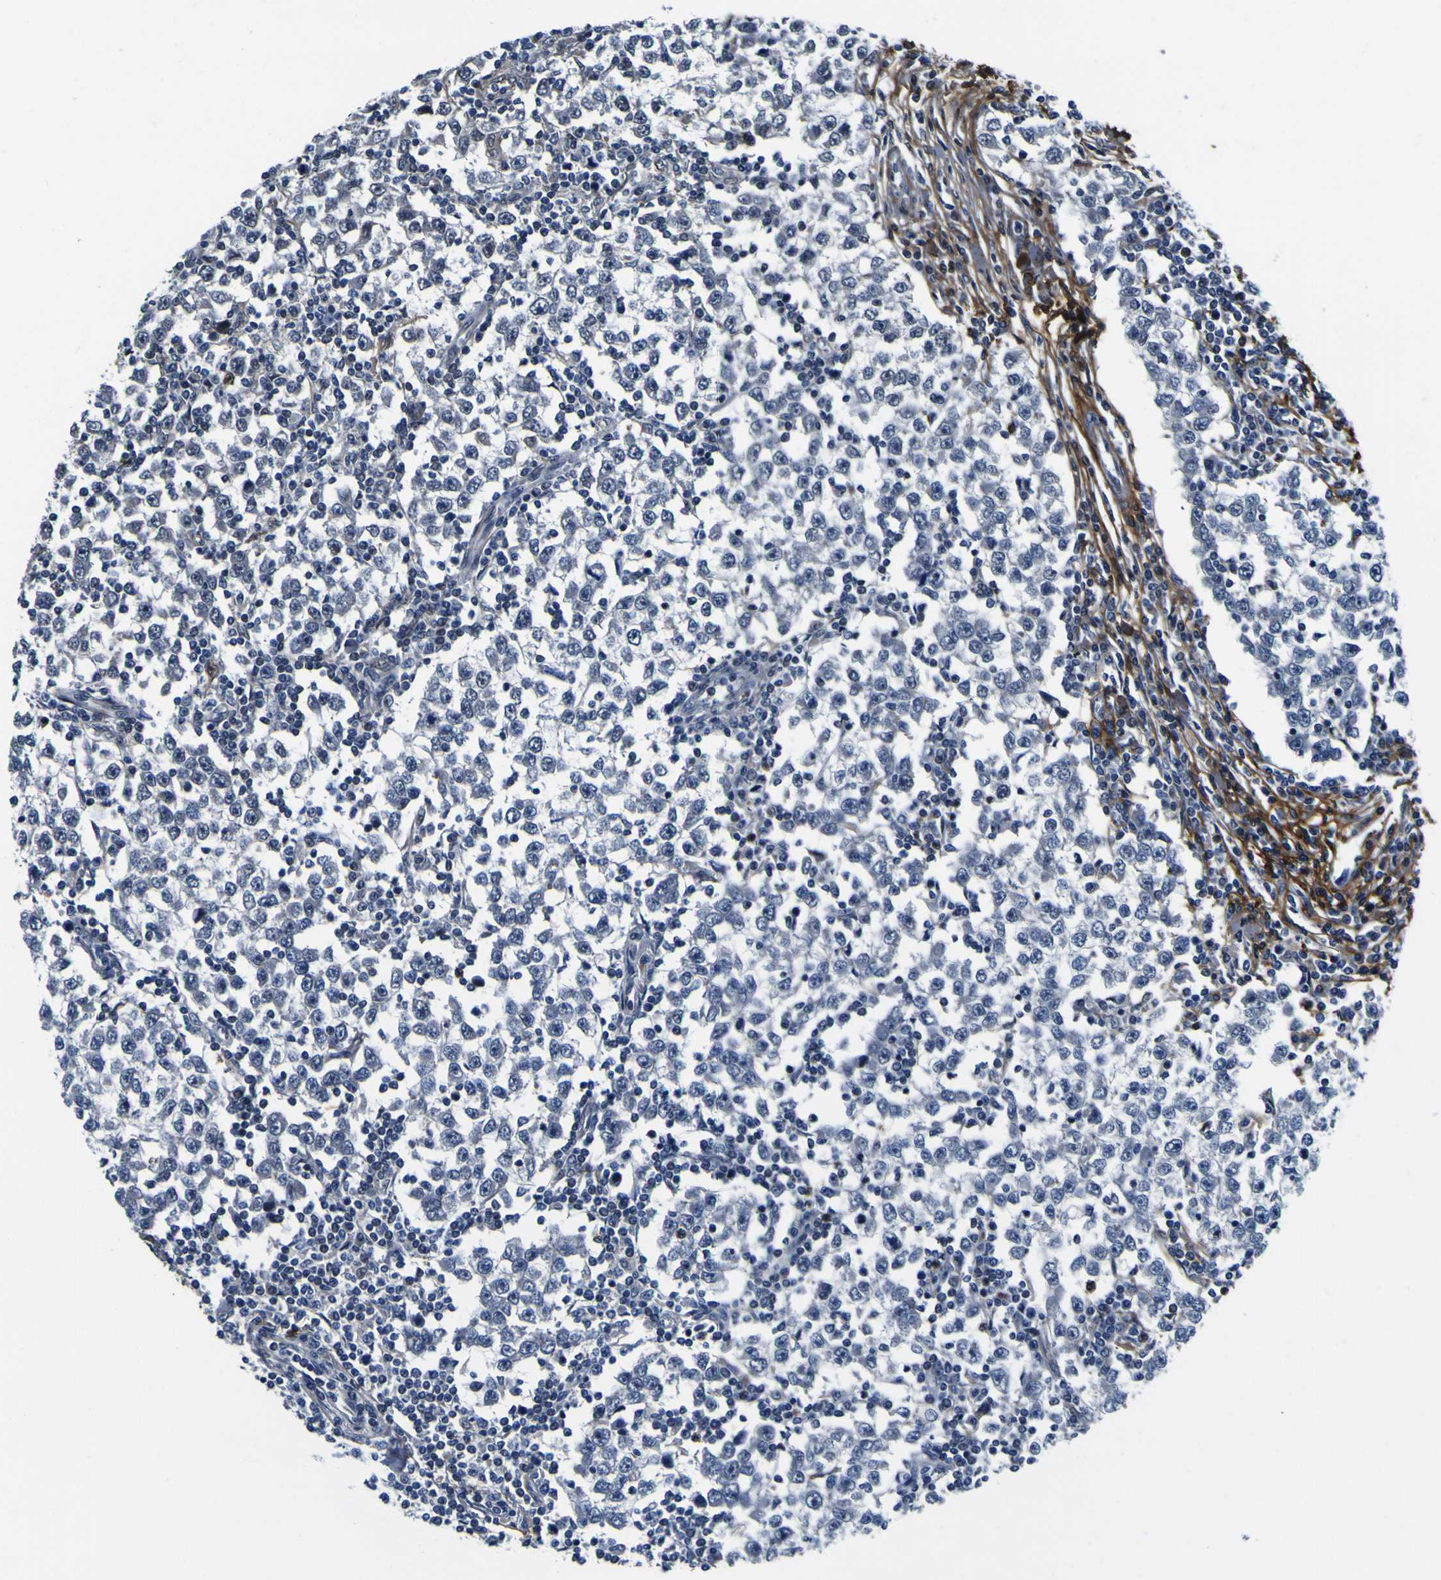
{"staining": {"intensity": "negative", "quantity": "none", "location": "none"}, "tissue": "testis cancer", "cell_type": "Tumor cells", "image_type": "cancer", "snomed": [{"axis": "morphology", "description": "Seminoma, NOS"}, {"axis": "topography", "description": "Testis"}], "caption": "This photomicrograph is of testis seminoma stained with IHC to label a protein in brown with the nuclei are counter-stained blue. There is no staining in tumor cells.", "gene": "POSTN", "patient": {"sex": "male", "age": 52}}